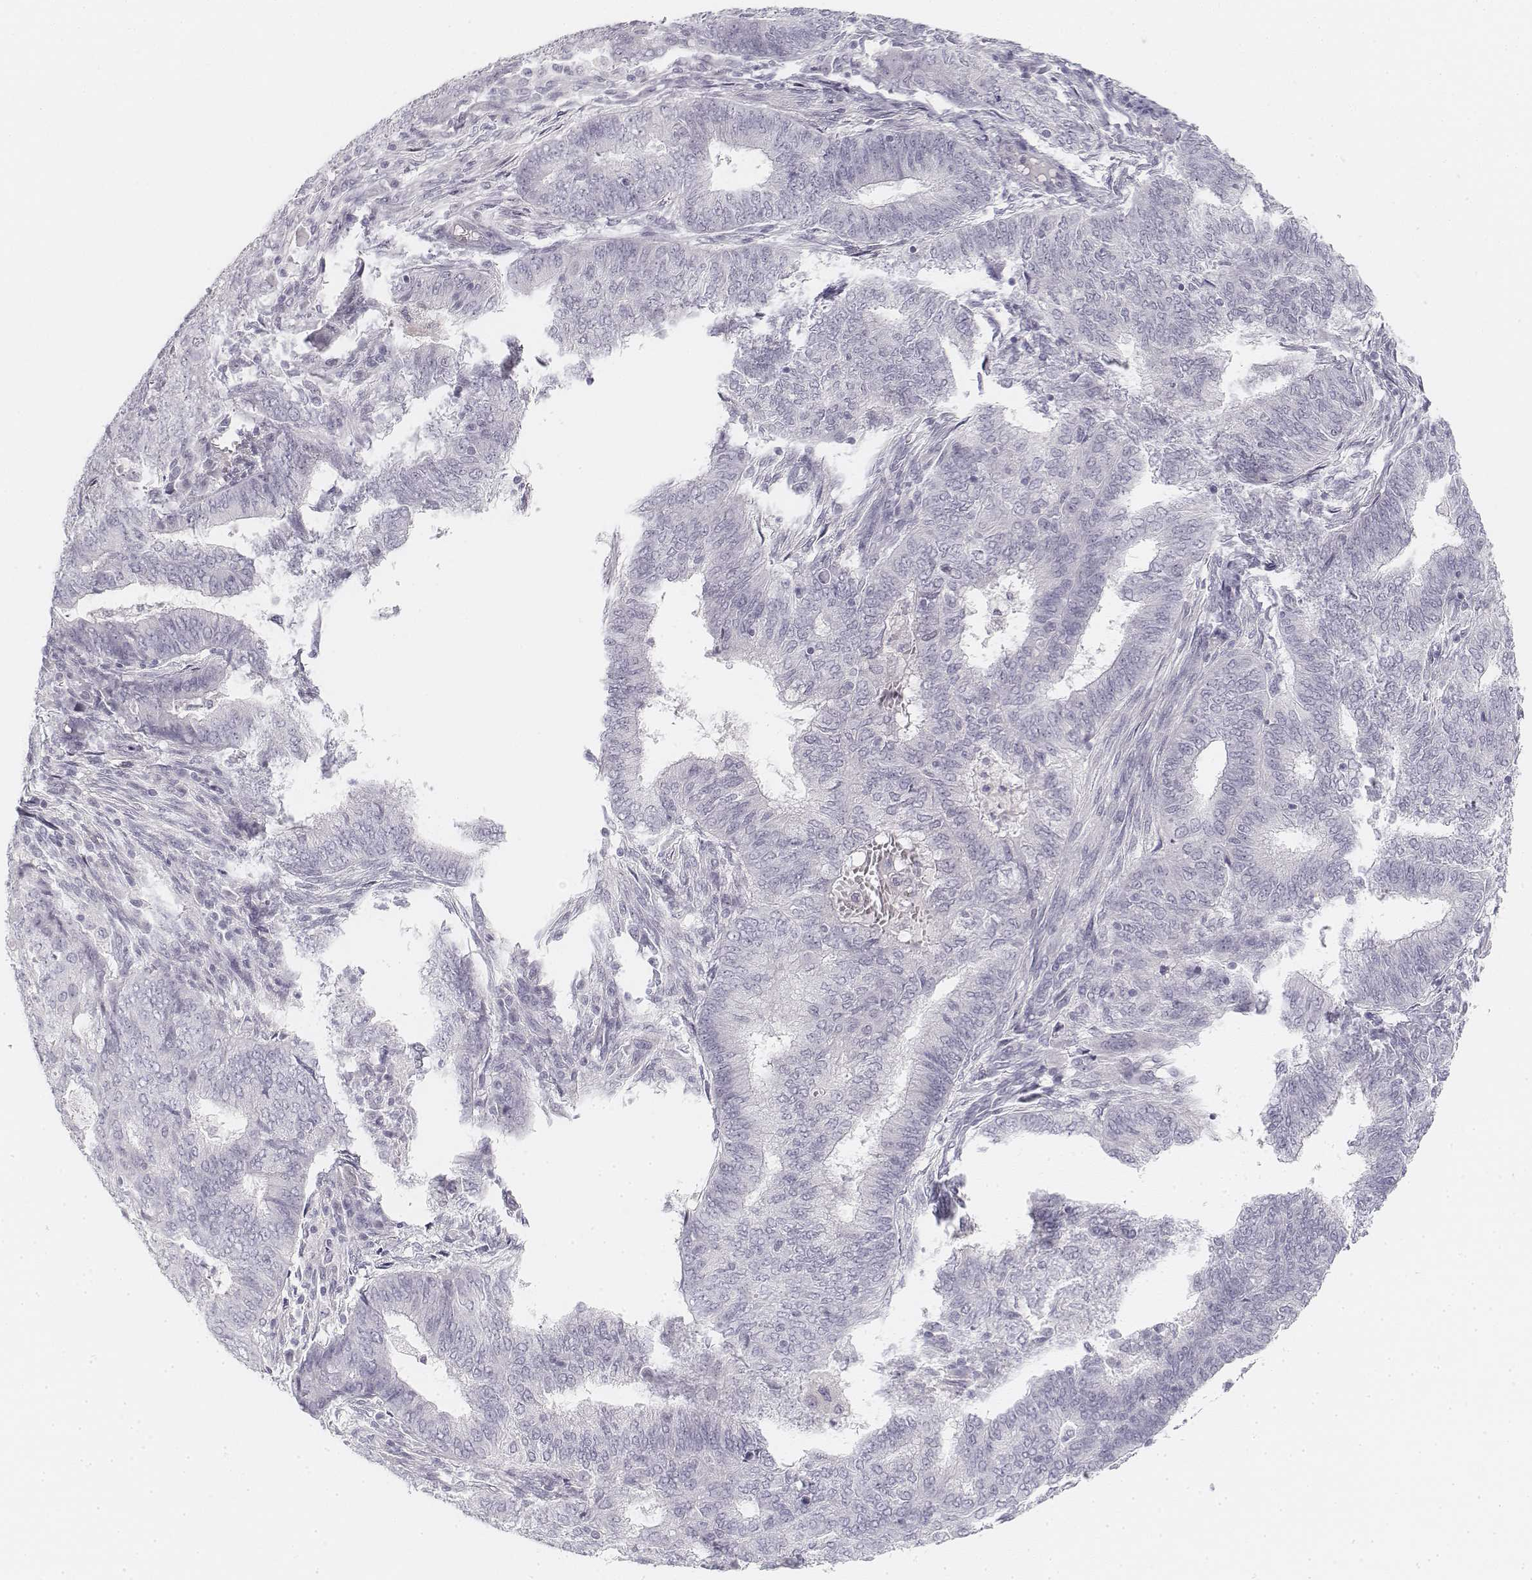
{"staining": {"intensity": "negative", "quantity": "none", "location": "none"}, "tissue": "endometrial cancer", "cell_type": "Tumor cells", "image_type": "cancer", "snomed": [{"axis": "morphology", "description": "Adenocarcinoma, NOS"}, {"axis": "topography", "description": "Endometrium"}], "caption": "Endometrial cancer stained for a protein using immunohistochemistry (IHC) exhibits no positivity tumor cells.", "gene": "KRT25", "patient": {"sex": "female", "age": 62}}